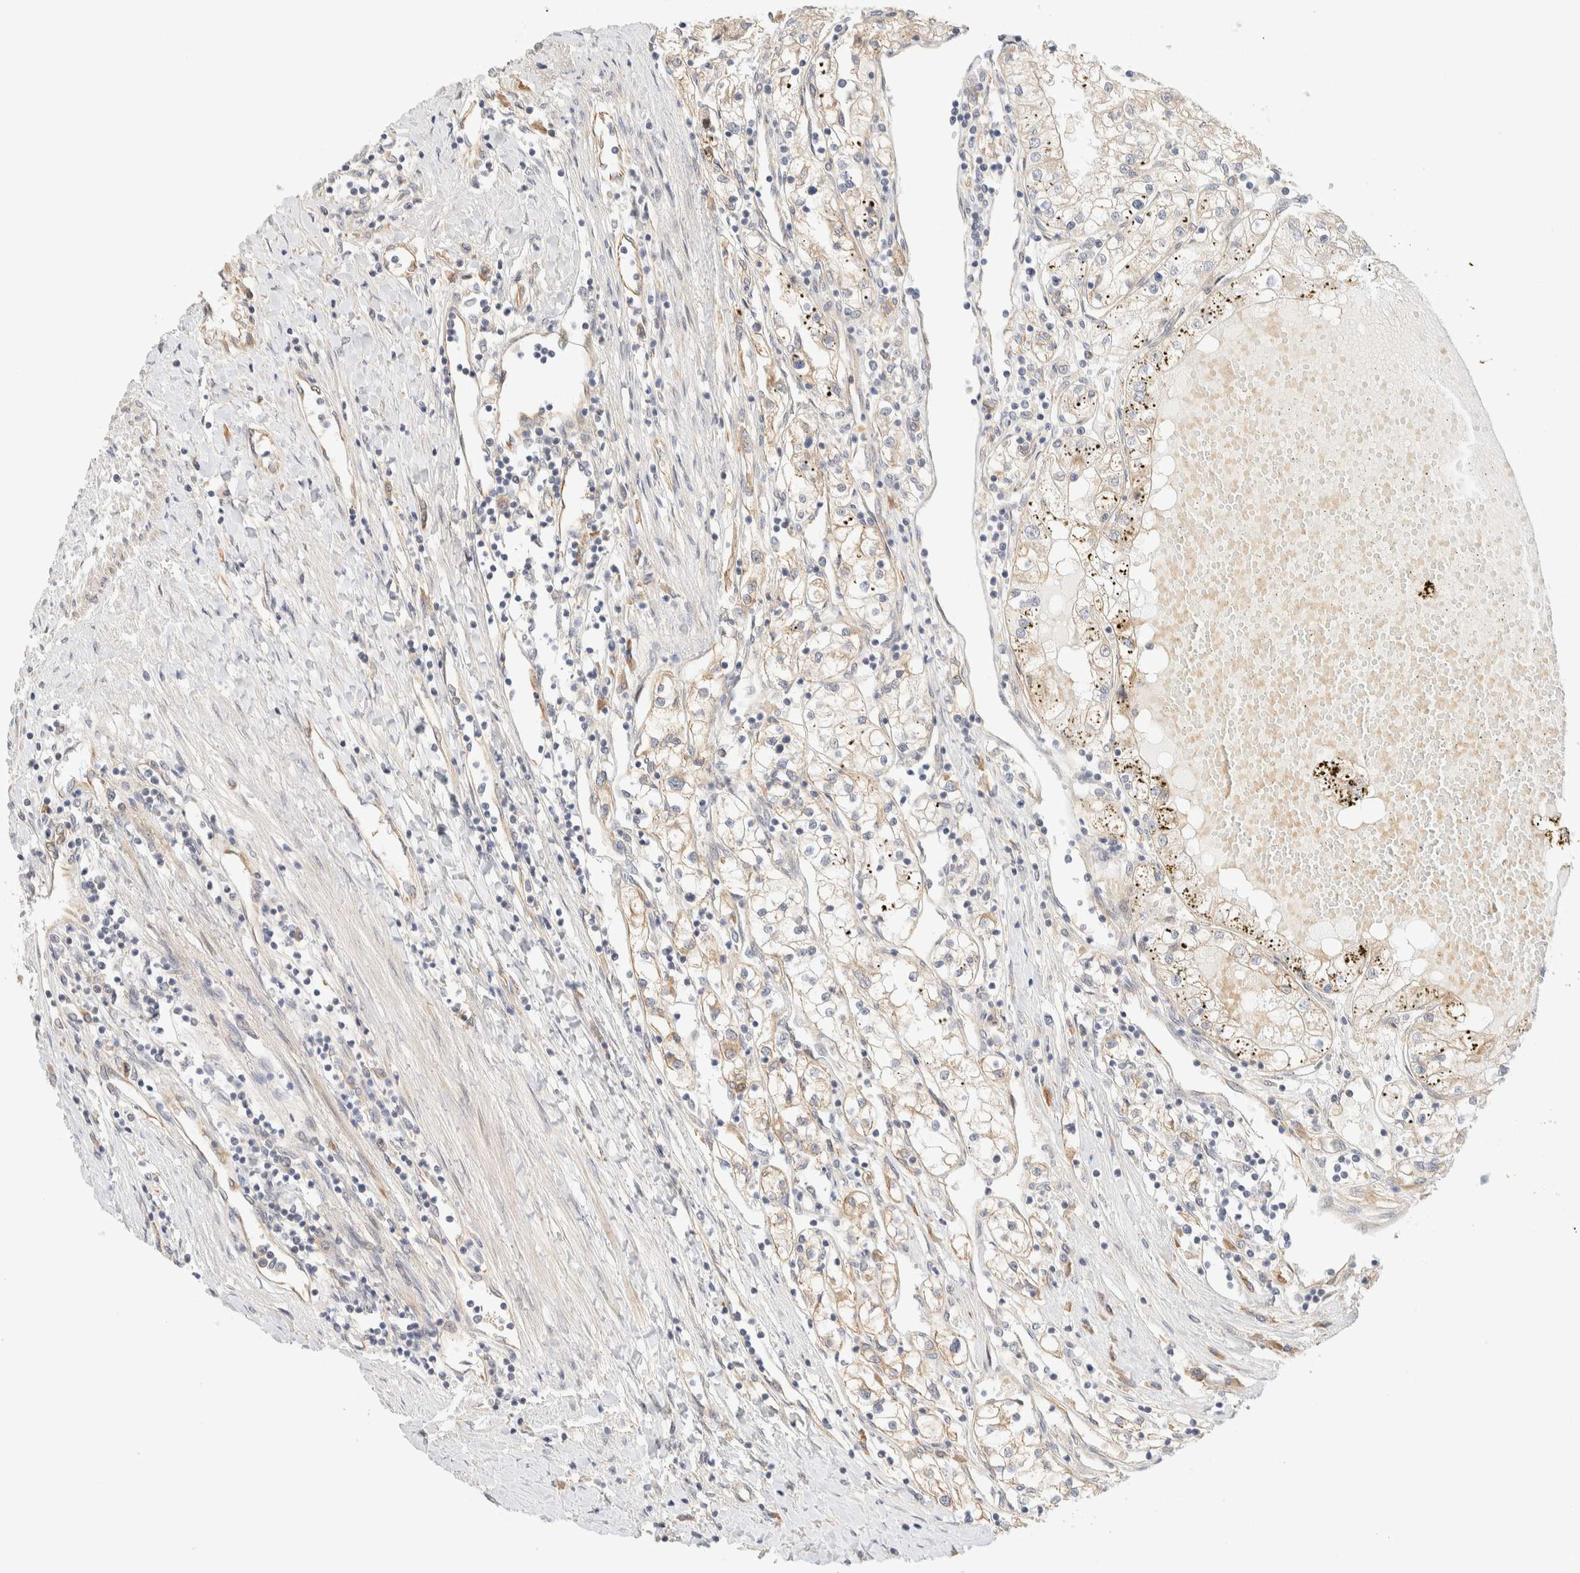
{"staining": {"intensity": "weak", "quantity": ">75%", "location": "cytoplasmic/membranous"}, "tissue": "renal cancer", "cell_type": "Tumor cells", "image_type": "cancer", "snomed": [{"axis": "morphology", "description": "Adenocarcinoma, NOS"}, {"axis": "topography", "description": "Kidney"}], "caption": "A brown stain highlights weak cytoplasmic/membranous positivity of a protein in human adenocarcinoma (renal) tumor cells.", "gene": "FAT1", "patient": {"sex": "male", "age": 68}}